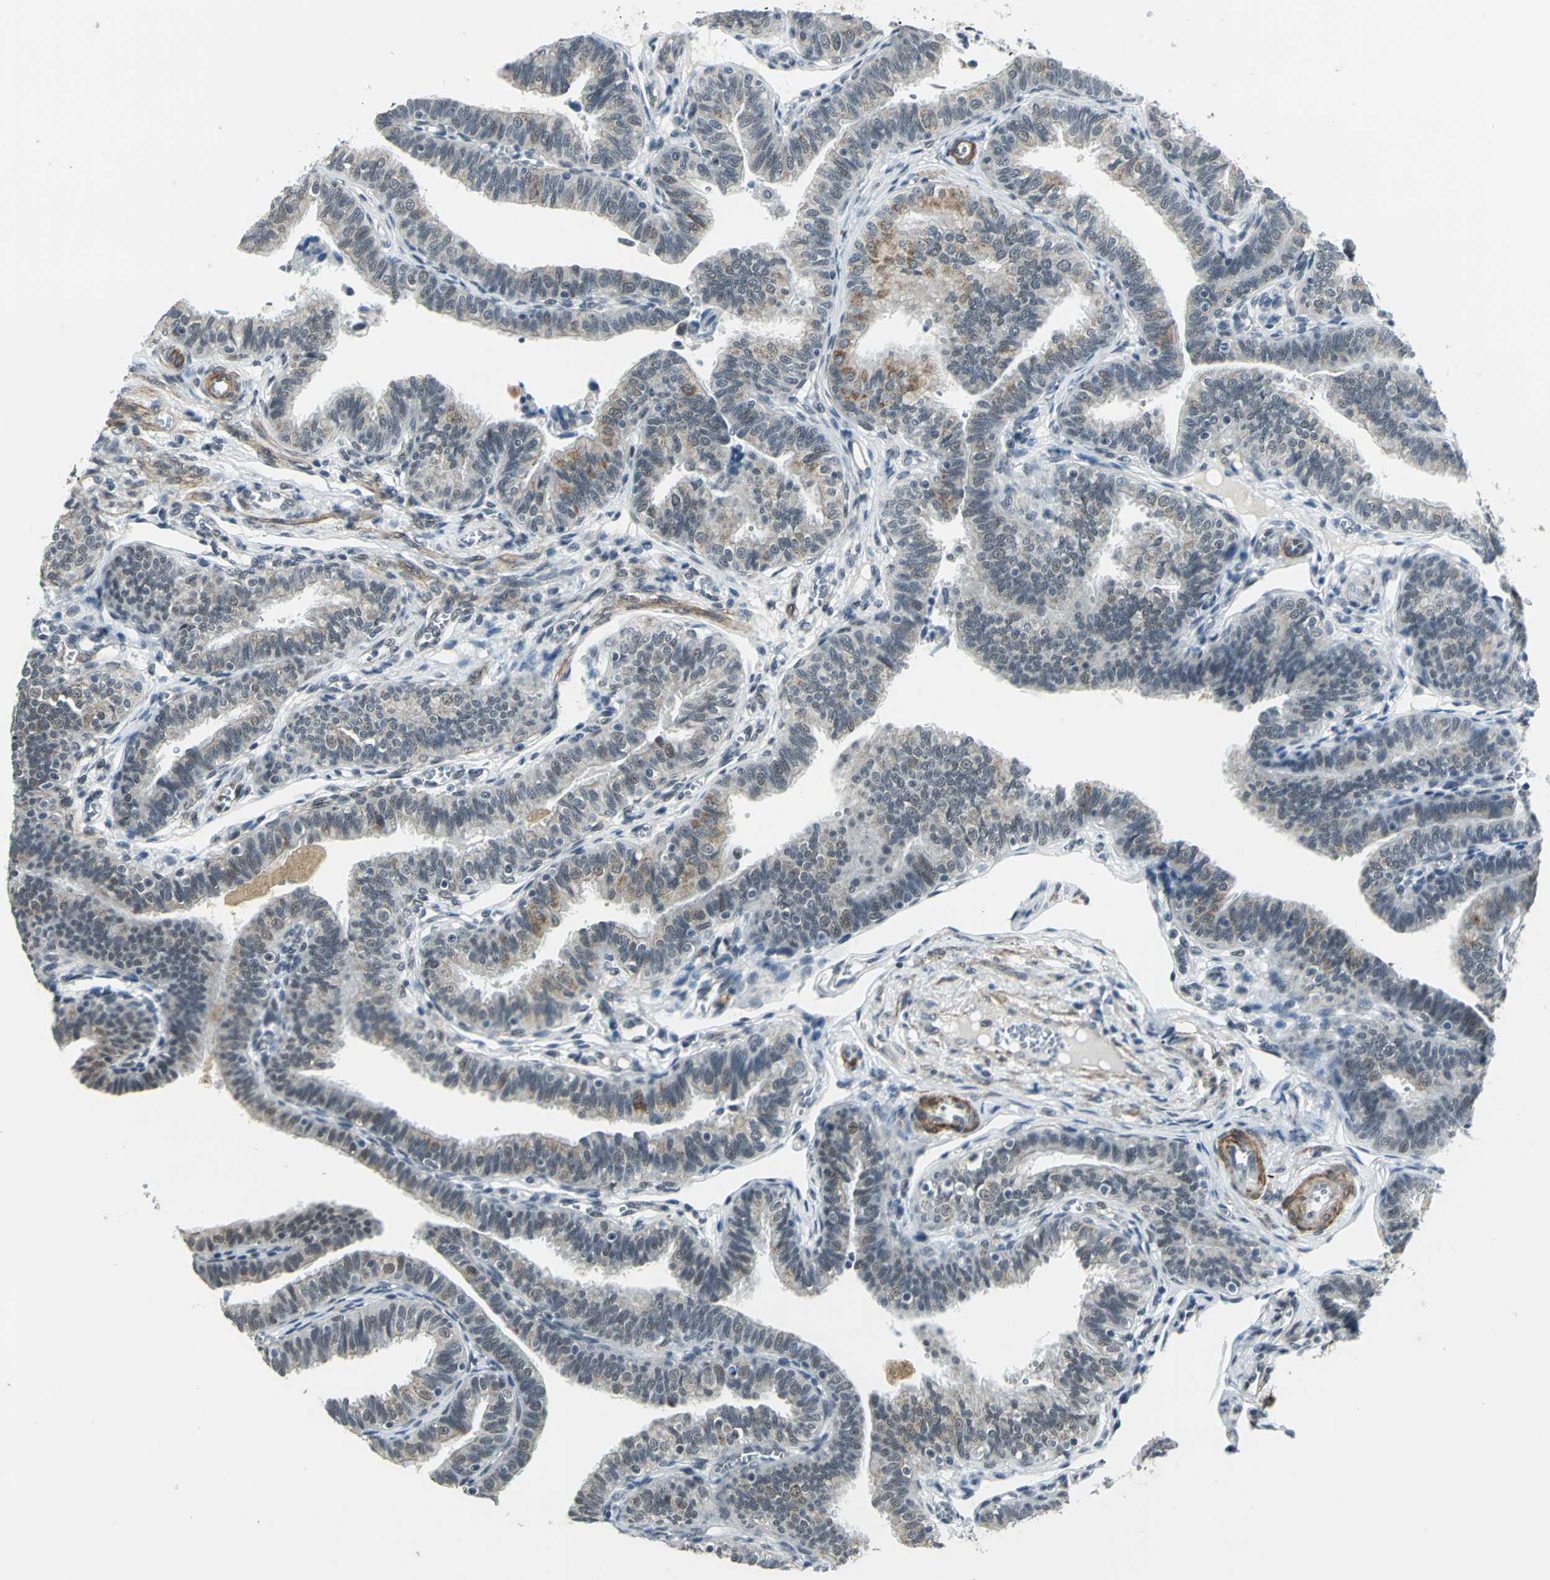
{"staining": {"intensity": "weak", "quantity": "25%-75%", "location": "cytoplasmic/membranous,nuclear"}, "tissue": "fallopian tube", "cell_type": "Glandular cells", "image_type": "normal", "snomed": [{"axis": "morphology", "description": "Normal tissue, NOS"}, {"axis": "topography", "description": "Fallopian tube"}], "caption": "Immunohistochemical staining of benign human fallopian tube demonstrates low levels of weak cytoplasmic/membranous,nuclear expression in about 25%-75% of glandular cells. The staining was performed using DAB to visualize the protein expression in brown, while the nuclei were stained in blue with hematoxylin (Magnification: 20x).", "gene": "MTA1", "patient": {"sex": "female", "age": 46}}